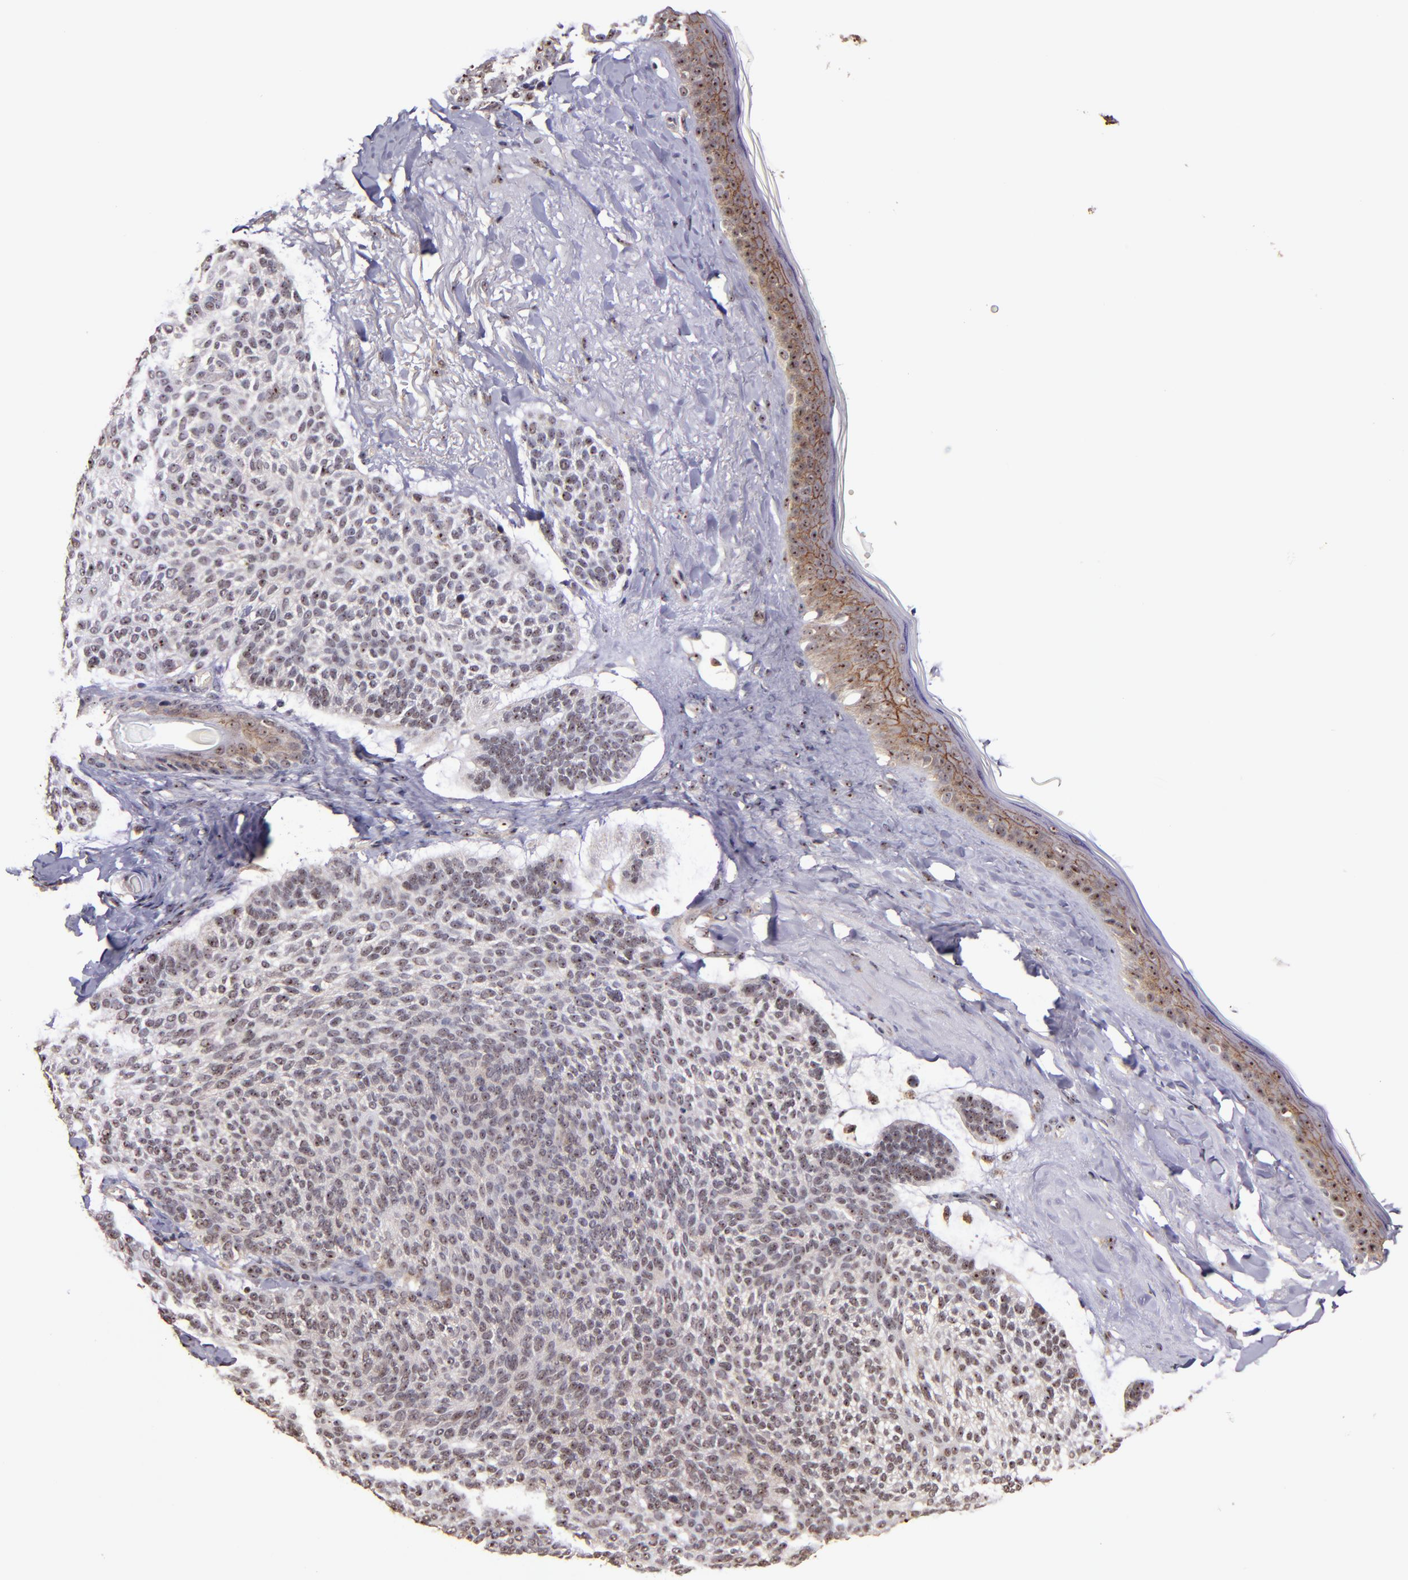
{"staining": {"intensity": "weak", "quantity": "25%-75%", "location": "cytoplasmic/membranous,nuclear"}, "tissue": "skin cancer", "cell_type": "Tumor cells", "image_type": "cancer", "snomed": [{"axis": "morphology", "description": "Normal tissue, NOS"}, {"axis": "morphology", "description": "Basal cell carcinoma"}, {"axis": "topography", "description": "Skin"}], "caption": "Protein staining demonstrates weak cytoplasmic/membranous and nuclear expression in about 25%-75% of tumor cells in skin cancer.", "gene": "CECR2", "patient": {"sex": "female", "age": 70}}